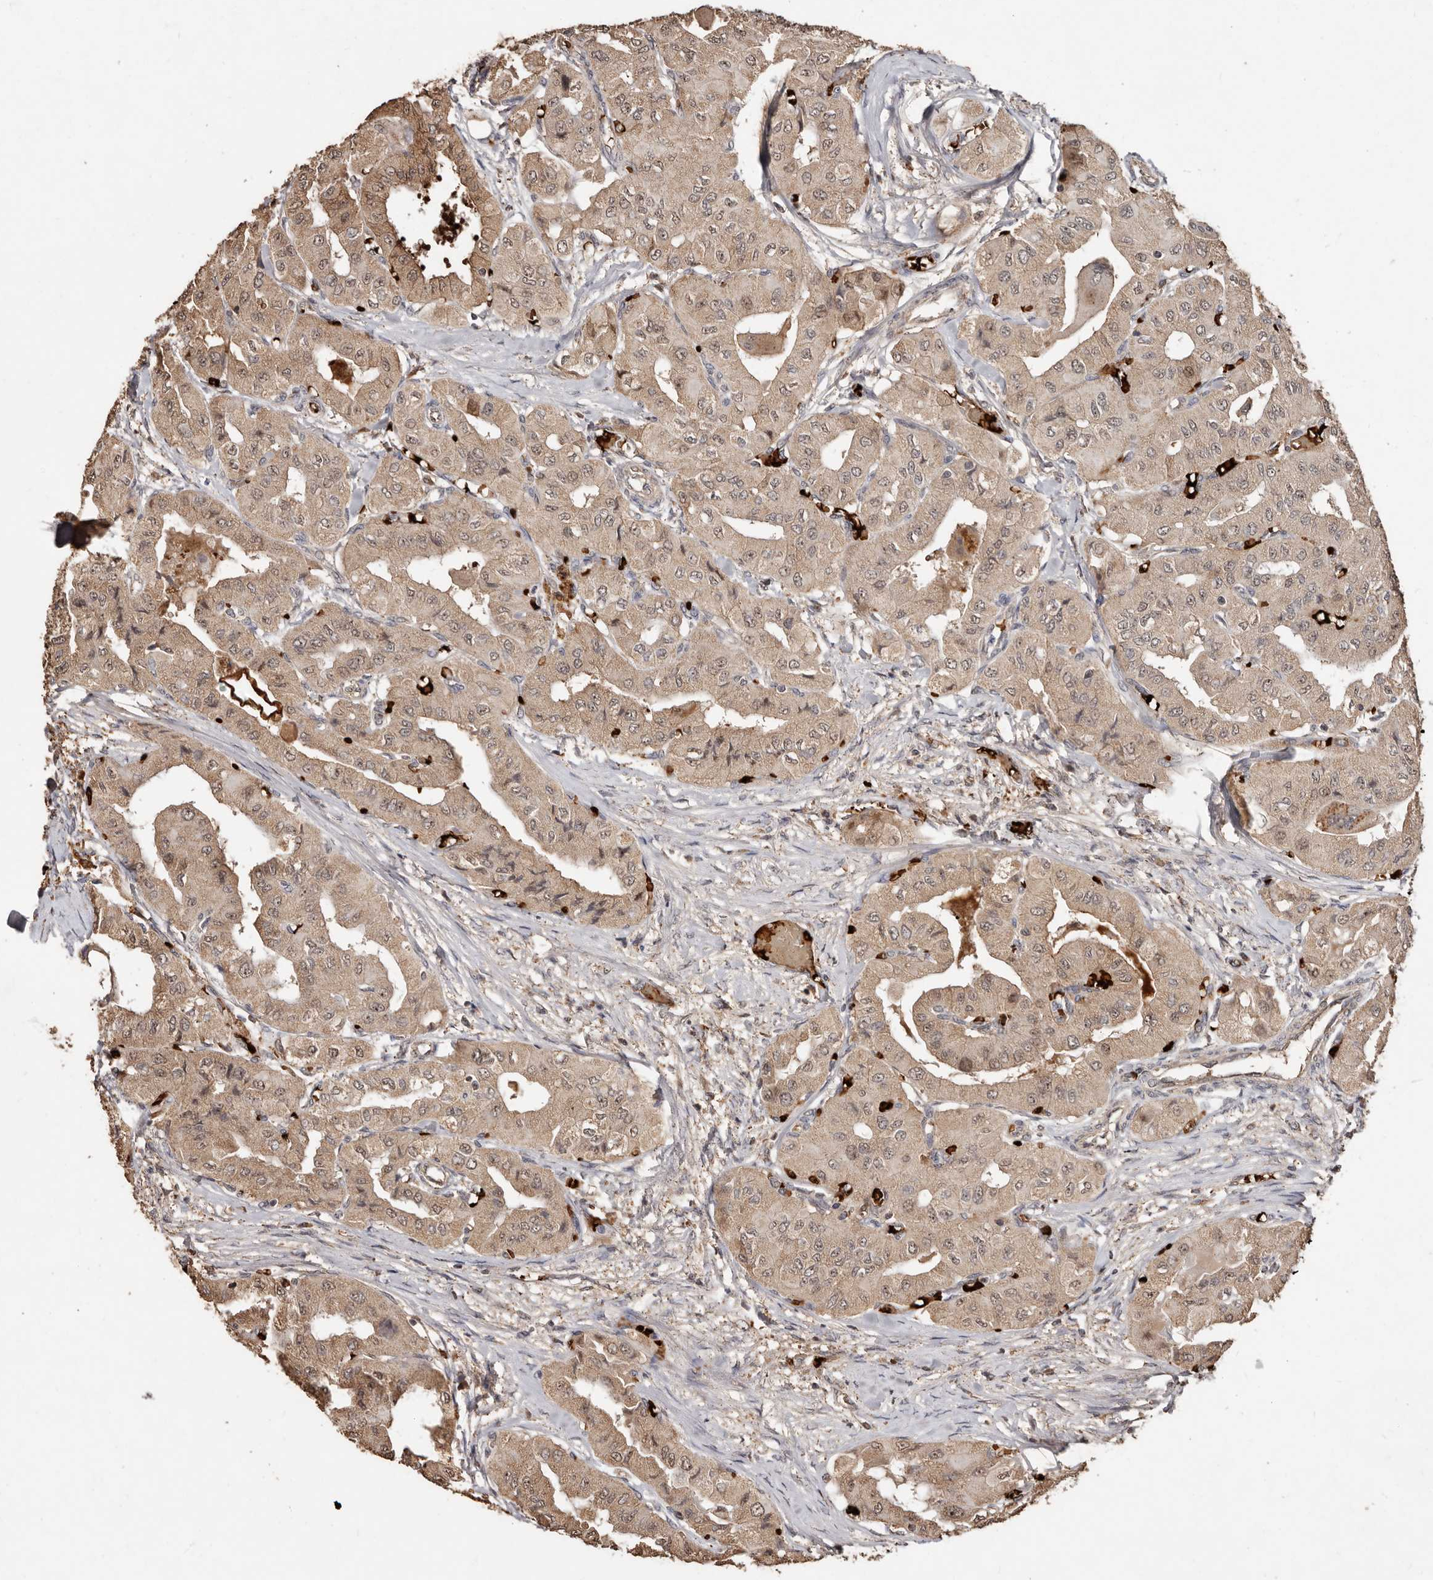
{"staining": {"intensity": "moderate", "quantity": ">75%", "location": "cytoplasmic/membranous,nuclear"}, "tissue": "thyroid cancer", "cell_type": "Tumor cells", "image_type": "cancer", "snomed": [{"axis": "morphology", "description": "Papillary adenocarcinoma, NOS"}, {"axis": "topography", "description": "Thyroid gland"}], "caption": "Protein staining displays moderate cytoplasmic/membranous and nuclear positivity in approximately >75% of tumor cells in papillary adenocarcinoma (thyroid).", "gene": "GRAMD2A", "patient": {"sex": "female", "age": 59}}